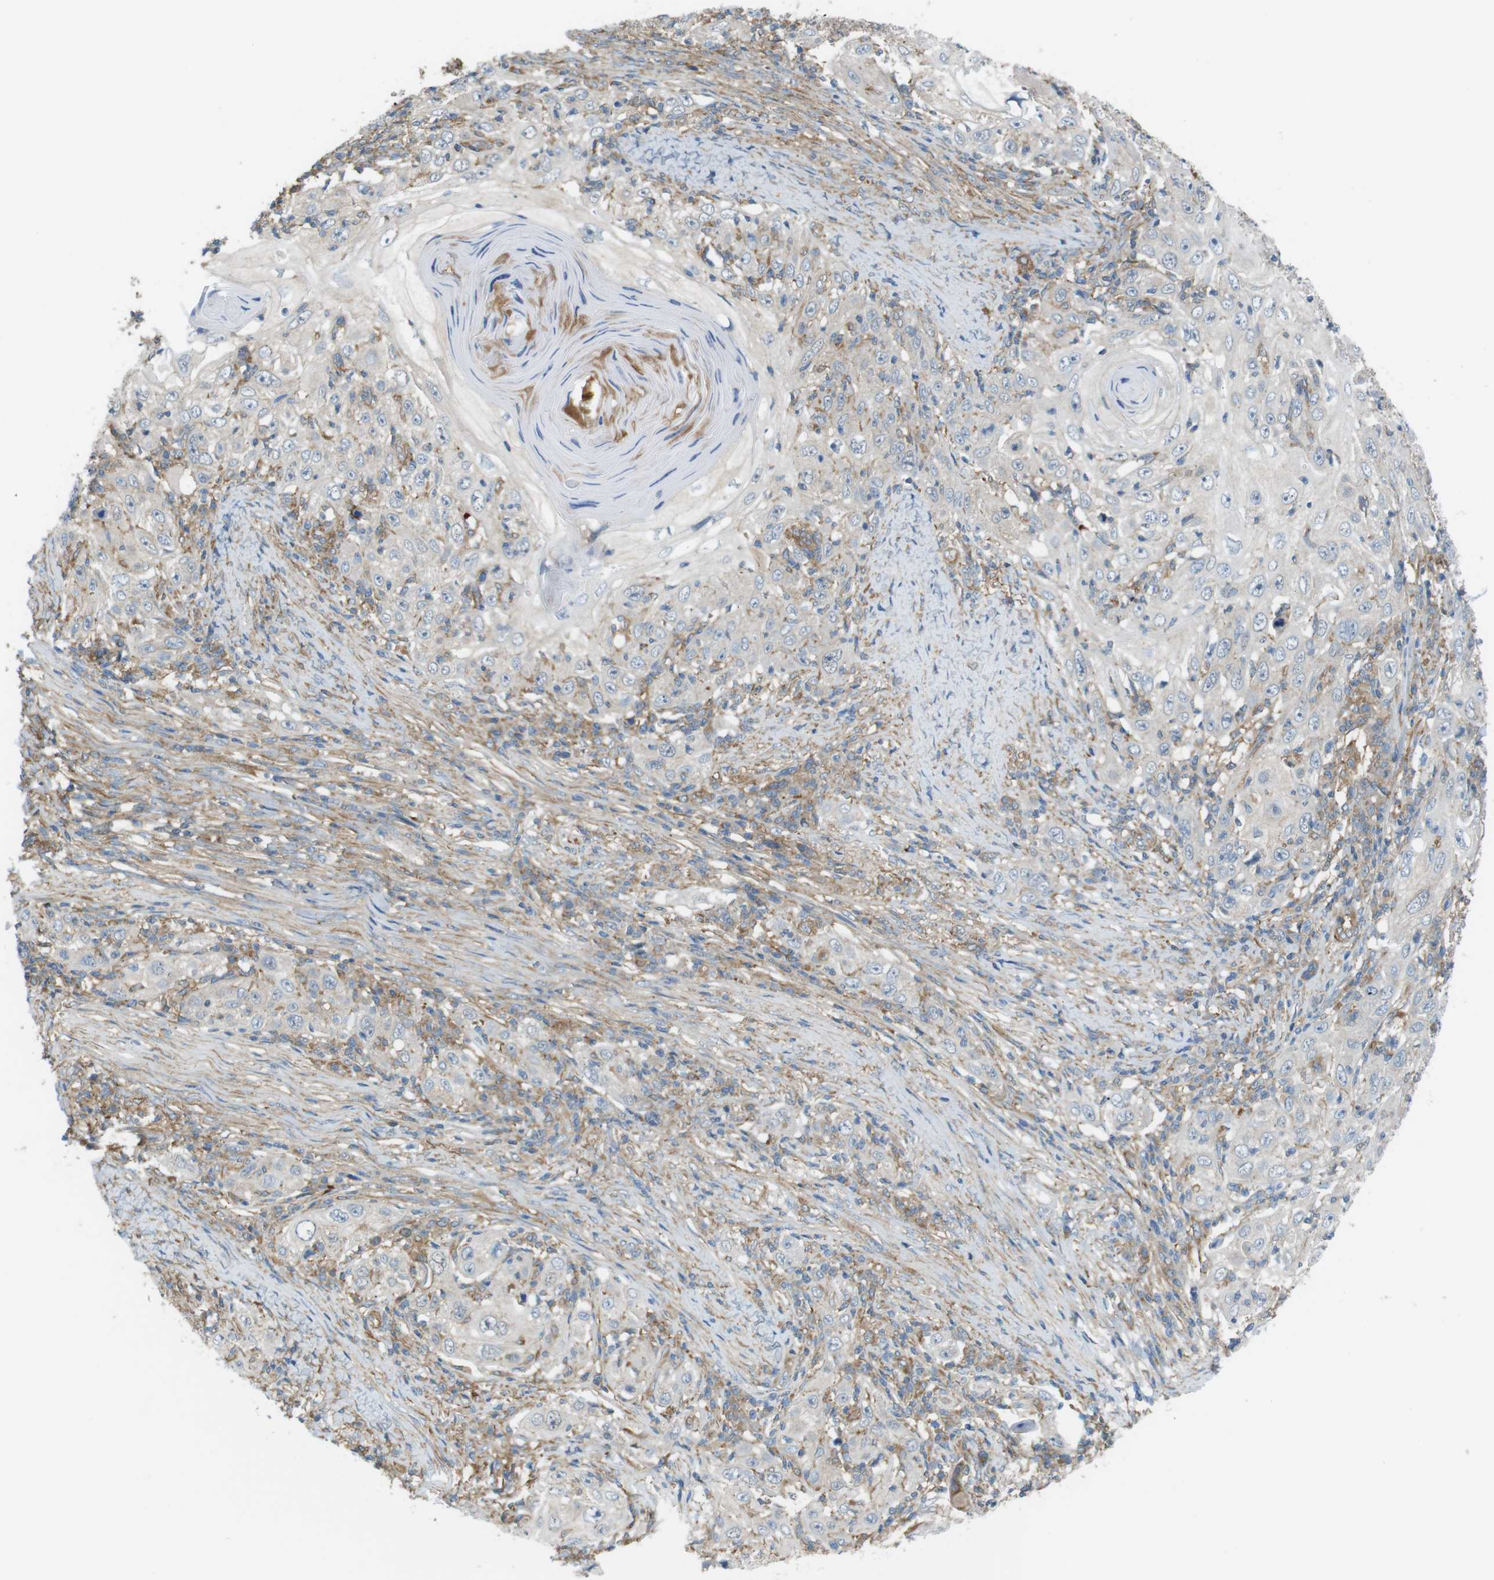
{"staining": {"intensity": "negative", "quantity": "none", "location": "none"}, "tissue": "skin cancer", "cell_type": "Tumor cells", "image_type": "cancer", "snomed": [{"axis": "morphology", "description": "Squamous cell carcinoma, NOS"}, {"axis": "topography", "description": "Skin"}], "caption": "High power microscopy histopathology image of an immunohistochemistry photomicrograph of skin cancer, revealing no significant positivity in tumor cells. (Stains: DAB IHC with hematoxylin counter stain, Microscopy: brightfield microscopy at high magnification).", "gene": "PEPD", "patient": {"sex": "female", "age": 88}}